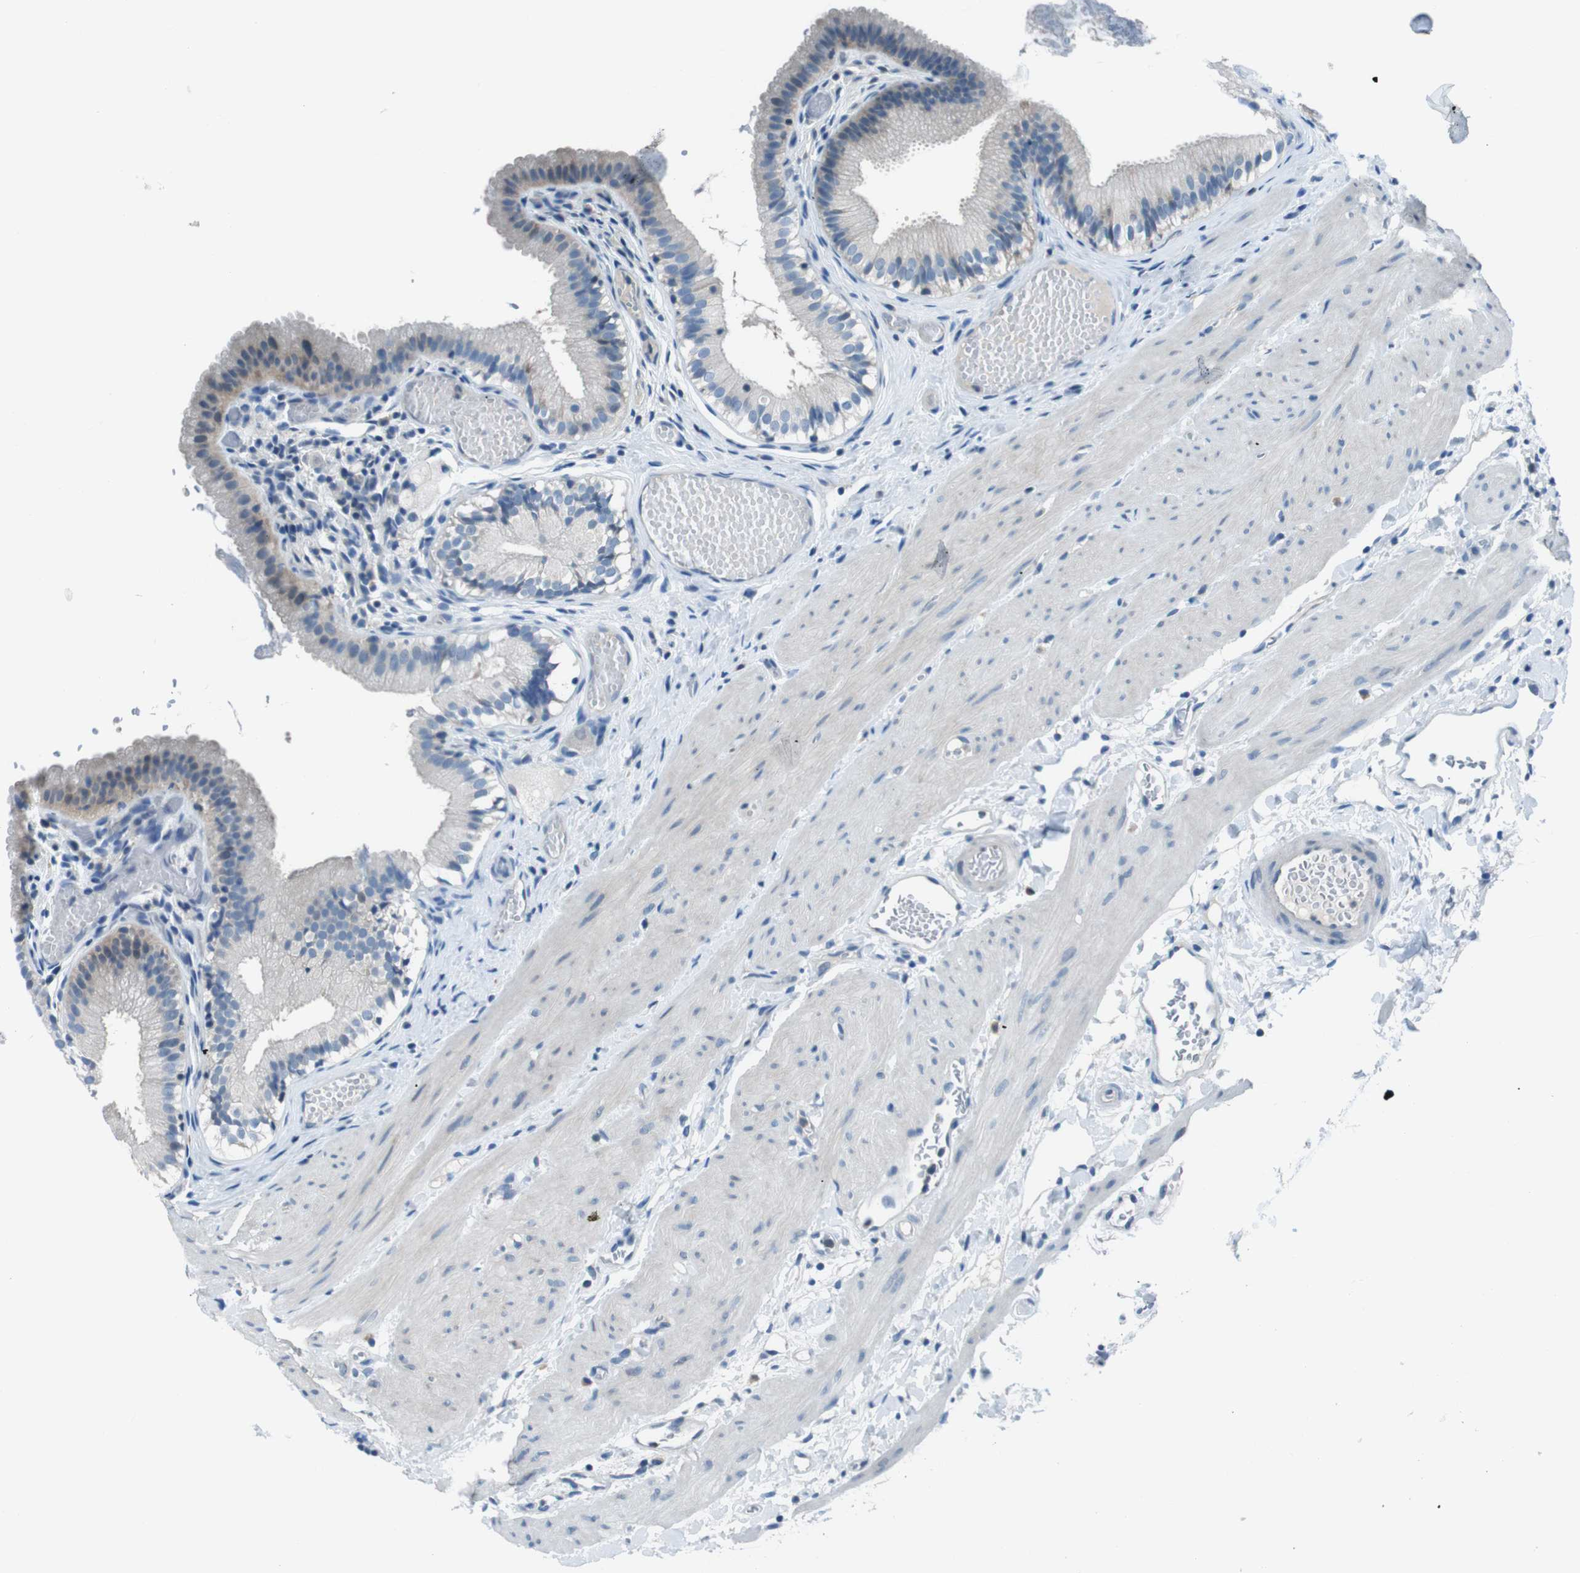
{"staining": {"intensity": "weak", "quantity": "25%-75%", "location": "cytoplasmic/membranous"}, "tissue": "gallbladder", "cell_type": "Glandular cells", "image_type": "normal", "snomed": [{"axis": "morphology", "description": "Normal tissue, NOS"}, {"axis": "topography", "description": "Gallbladder"}], "caption": "The immunohistochemical stain shows weak cytoplasmic/membranous expression in glandular cells of benign gallbladder. (brown staining indicates protein expression, while blue staining denotes nuclei).", "gene": "NANOS2", "patient": {"sex": "female", "age": 26}}